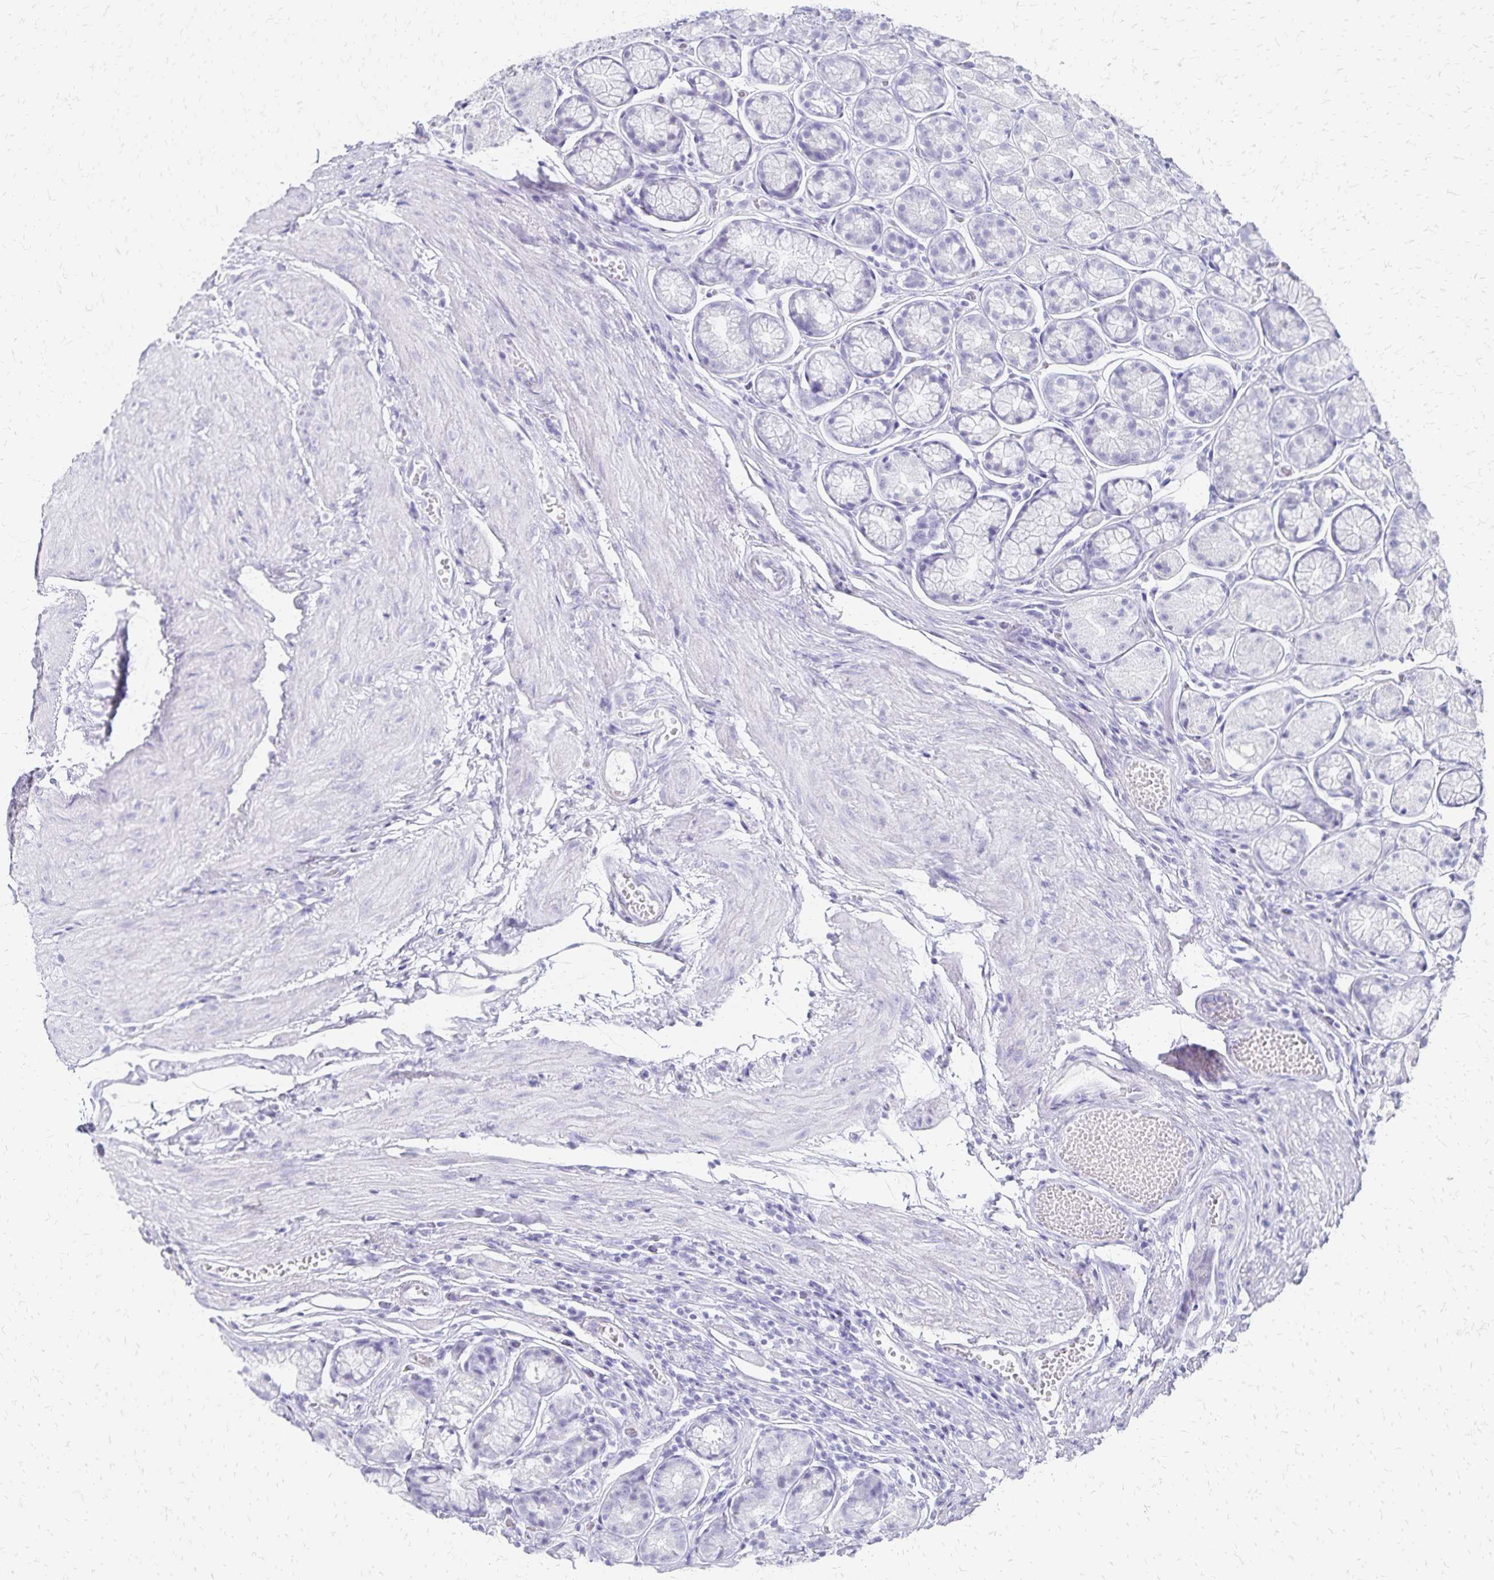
{"staining": {"intensity": "negative", "quantity": "none", "location": "none"}, "tissue": "stomach", "cell_type": "Glandular cells", "image_type": "normal", "snomed": [{"axis": "morphology", "description": "Normal tissue, NOS"}, {"axis": "topography", "description": "Smooth muscle"}, {"axis": "topography", "description": "Stomach"}], "caption": "Immunohistochemical staining of unremarkable stomach shows no significant positivity in glandular cells.", "gene": "GIP", "patient": {"sex": "male", "age": 70}}